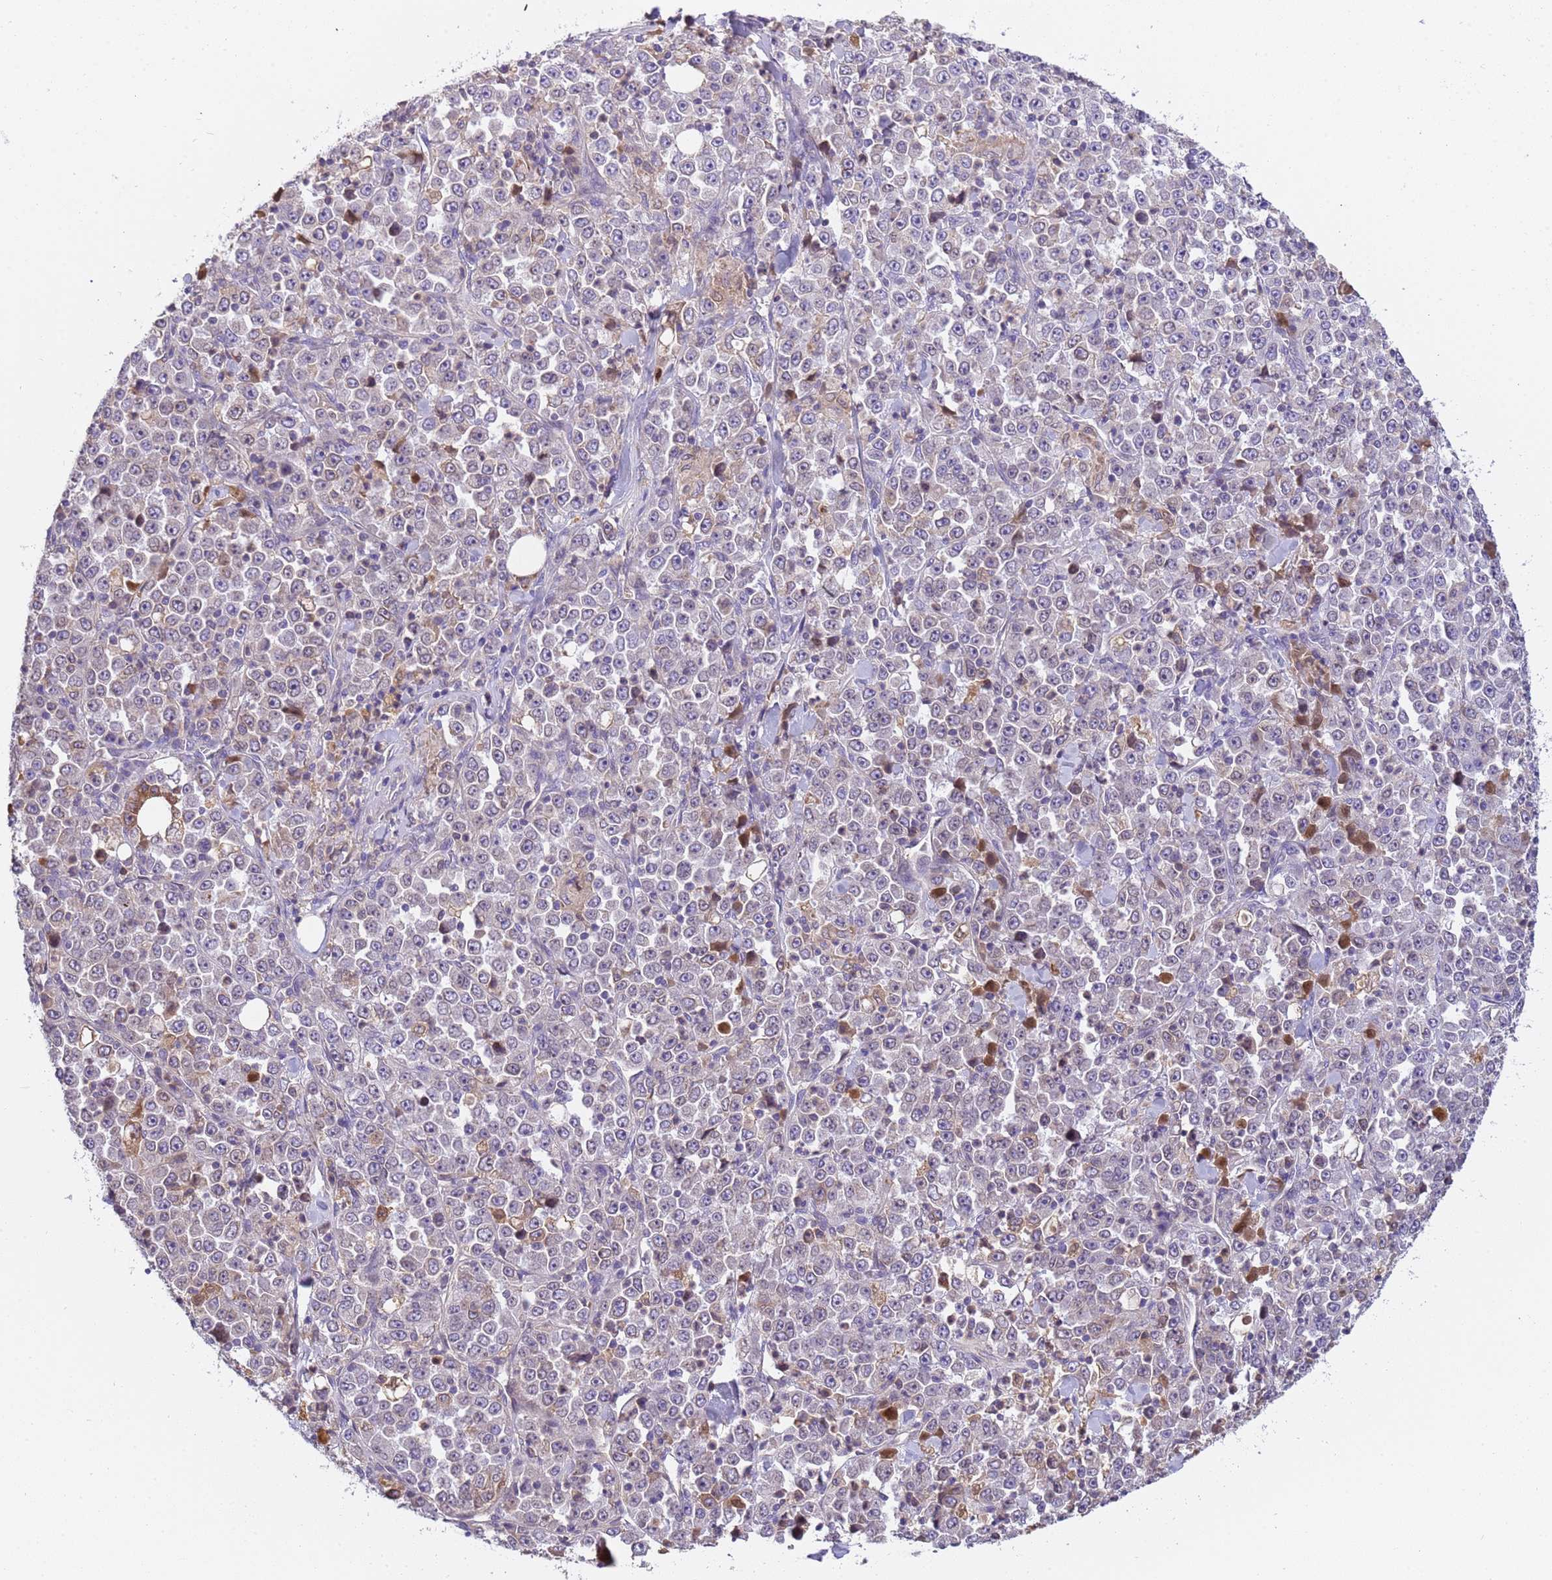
{"staining": {"intensity": "weak", "quantity": "<25%", "location": "cytoplasmic/membranous"}, "tissue": "stomach cancer", "cell_type": "Tumor cells", "image_type": "cancer", "snomed": [{"axis": "morphology", "description": "Normal tissue, NOS"}, {"axis": "morphology", "description": "Adenocarcinoma, NOS"}, {"axis": "topography", "description": "Stomach, upper"}, {"axis": "topography", "description": "Stomach"}], "caption": "High magnification brightfield microscopy of adenocarcinoma (stomach) stained with DAB (brown) and counterstained with hematoxylin (blue): tumor cells show no significant staining. (Immunohistochemistry (ihc), brightfield microscopy, high magnification).", "gene": "PLCXD3", "patient": {"sex": "male", "age": 59}}